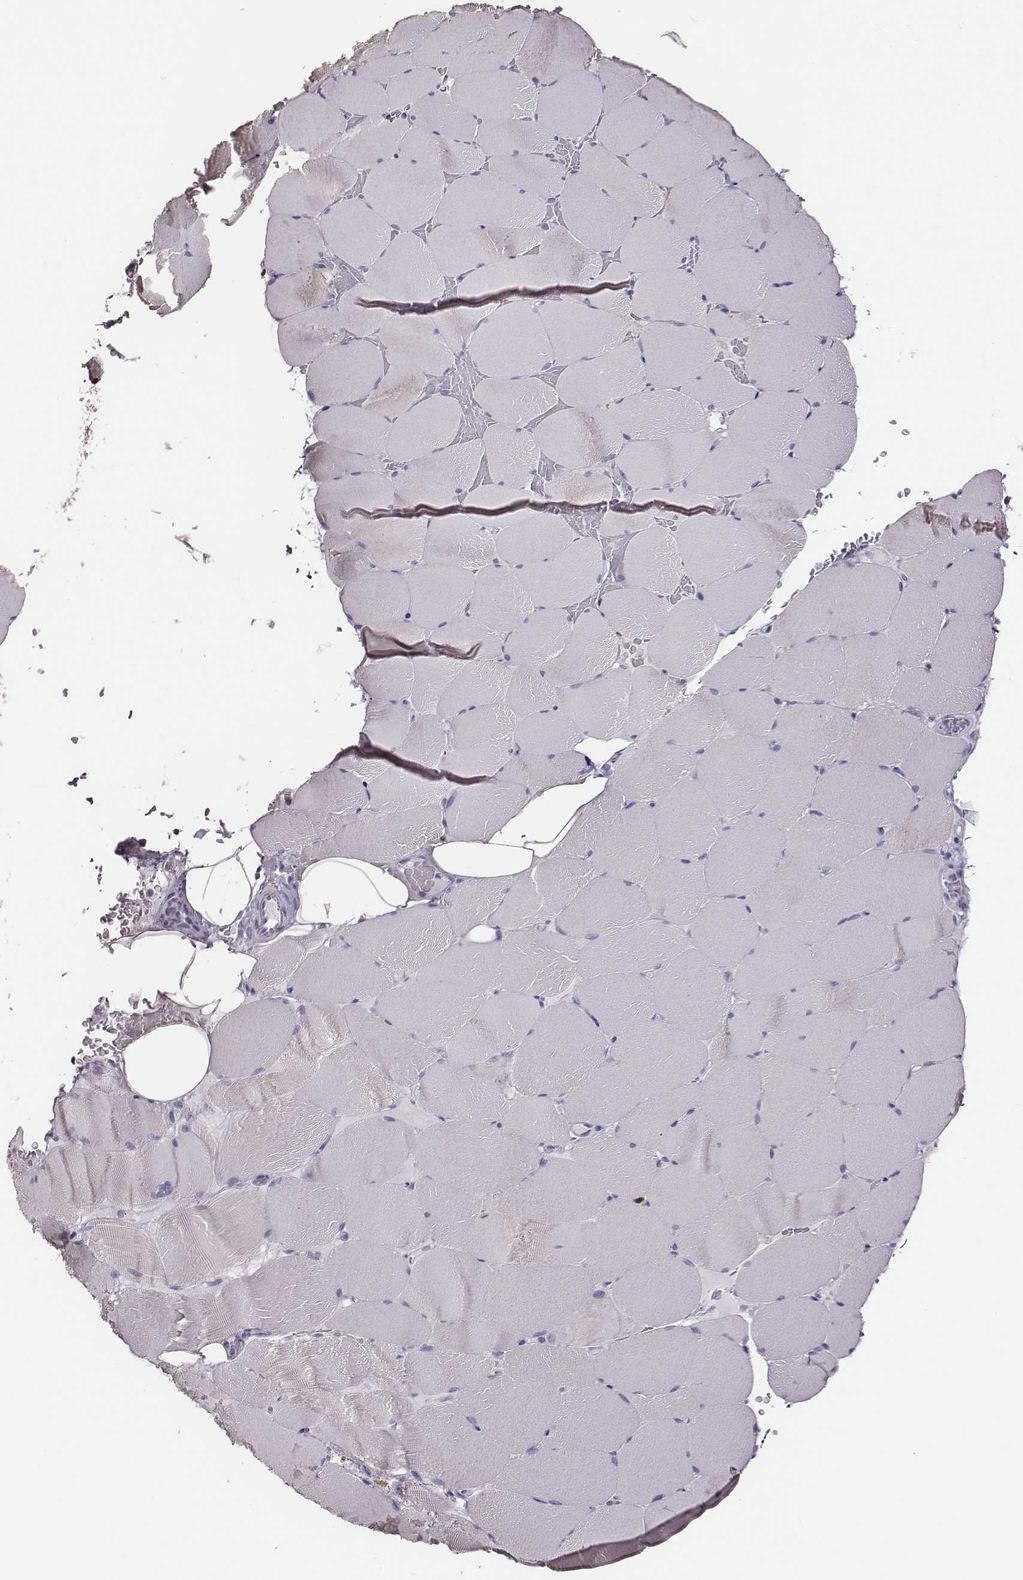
{"staining": {"intensity": "negative", "quantity": "none", "location": "none"}, "tissue": "skeletal muscle", "cell_type": "Myocytes", "image_type": "normal", "snomed": [{"axis": "morphology", "description": "Normal tissue, NOS"}, {"axis": "topography", "description": "Skeletal muscle"}], "caption": "An immunohistochemistry (IHC) photomicrograph of benign skeletal muscle is shown. There is no staining in myocytes of skeletal muscle.", "gene": "P2RY10", "patient": {"sex": "female", "age": 37}}